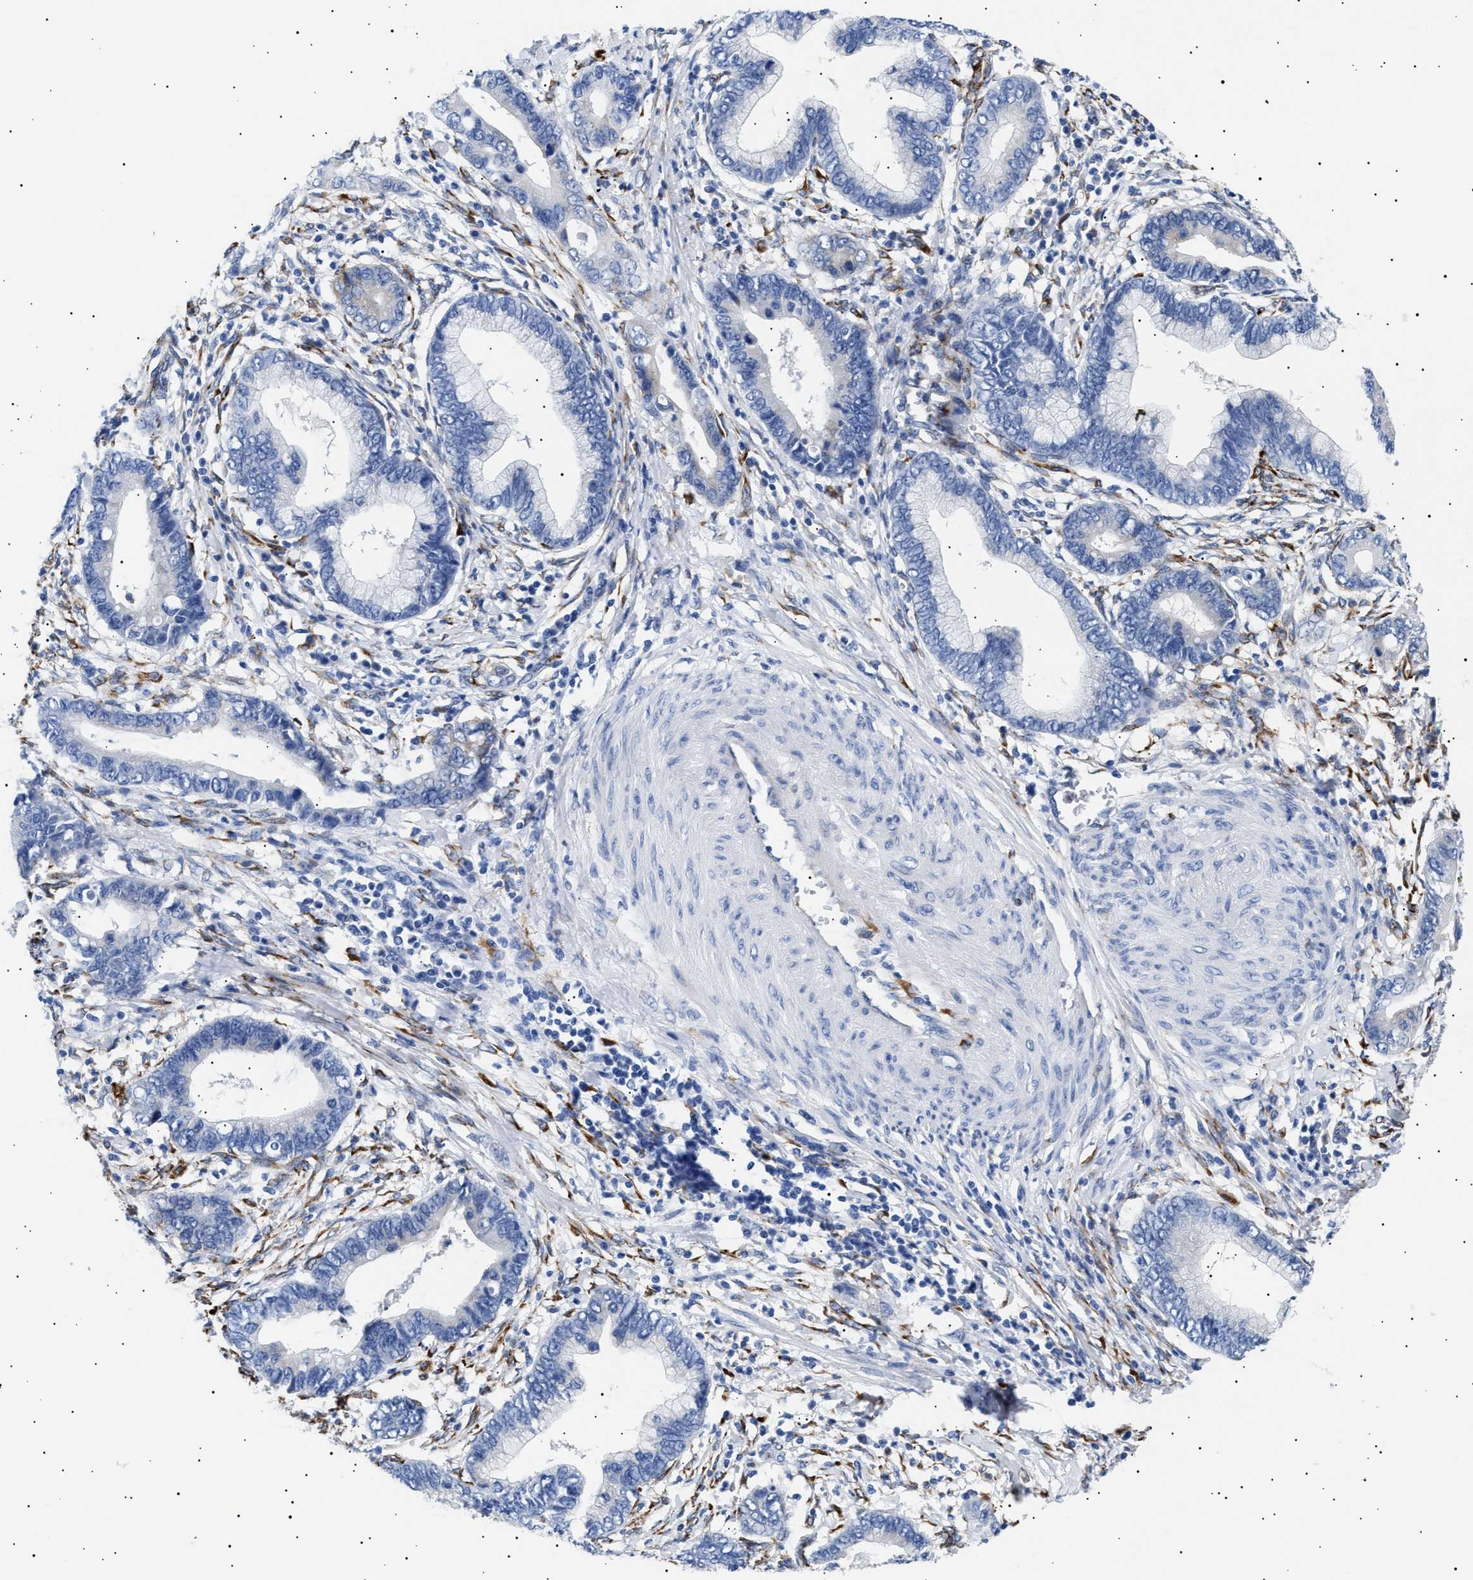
{"staining": {"intensity": "negative", "quantity": "none", "location": "none"}, "tissue": "cervical cancer", "cell_type": "Tumor cells", "image_type": "cancer", "snomed": [{"axis": "morphology", "description": "Adenocarcinoma, NOS"}, {"axis": "topography", "description": "Cervix"}], "caption": "Cervical adenocarcinoma was stained to show a protein in brown. There is no significant positivity in tumor cells.", "gene": "HEMGN", "patient": {"sex": "female", "age": 44}}